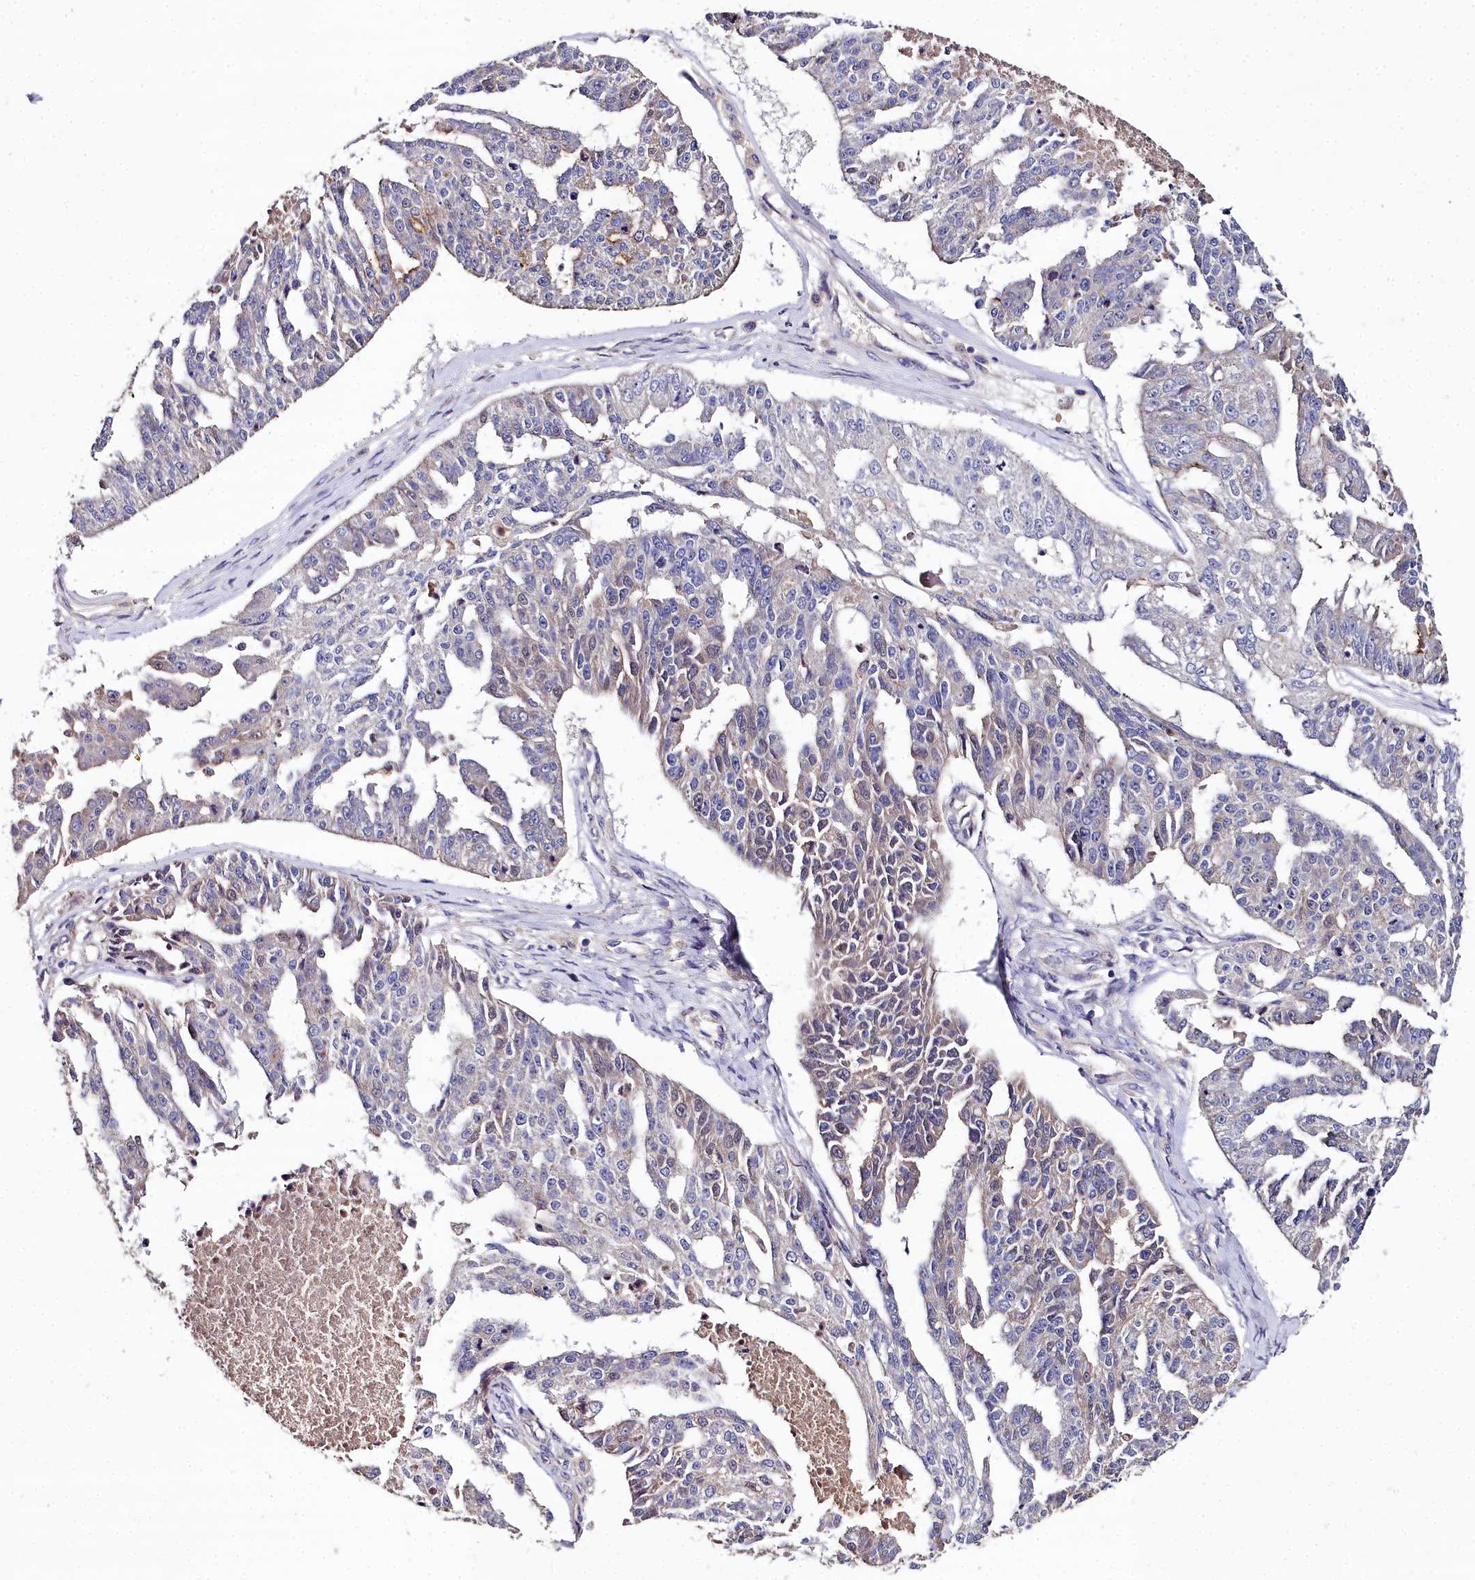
{"staining": {"intensity": "weak", "quantity": "<25%", "location": "cytoplasmic/membranous"}, "tissue": "ovarian cancer", "cell_type": "Tumor cells", "image_type": "cancer", "snomed": [{"axis": "morphology", "description": "Cystadenocarcinoma, serous, NOS"}, {"axis": "topography", "description": "Ovary"}], "caption": "Micrograph shows no significant protein staining in tumor cells of serous cystadenocarcinoma (ovarian).", "gene": "NT5M", "patient": {"sex": "female", "age": 58}}